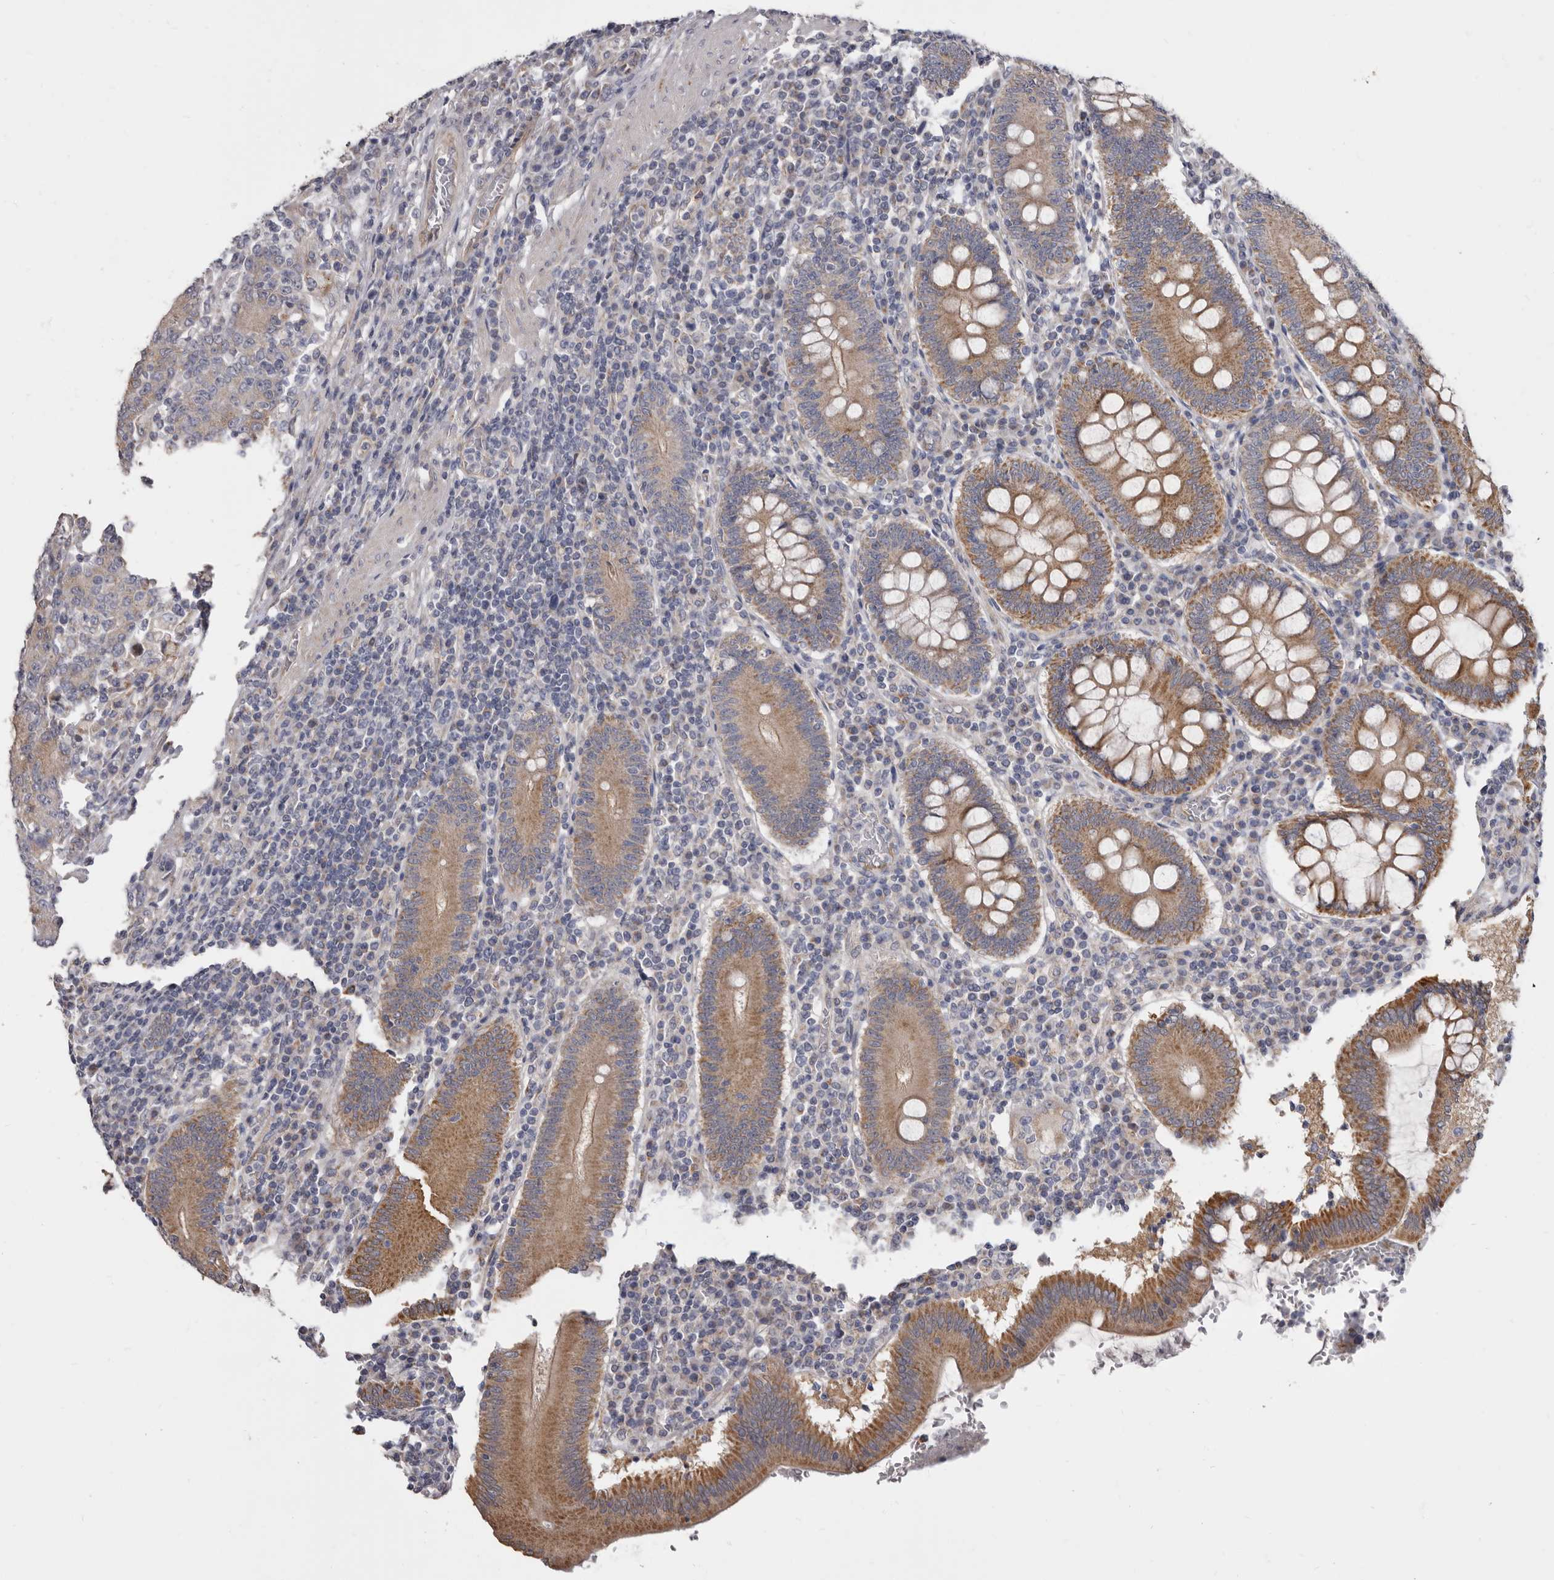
{"staining": {"intensity": "moderate", "quantity": ">75%", "location": "cytoplasmic/membranous"}, "tissue": "colorectal cancer", "cell_type": "Tumor cells", "image_type": "cancer", "snomed": [{"axis": "morphology", "description": "Adenocarcinoma, NOS"}, {"axis": "topography", "description": "Colon"}], "caption": "Moderate cytoplasmic/membranous staining for a protein is appreciated in approximately >75% of tumor cells of colorectal adenocarcinoma using immunohistochemistry (IHC).", "gene": "FMO2", "patient": {"sex": "female", "age": 75}}